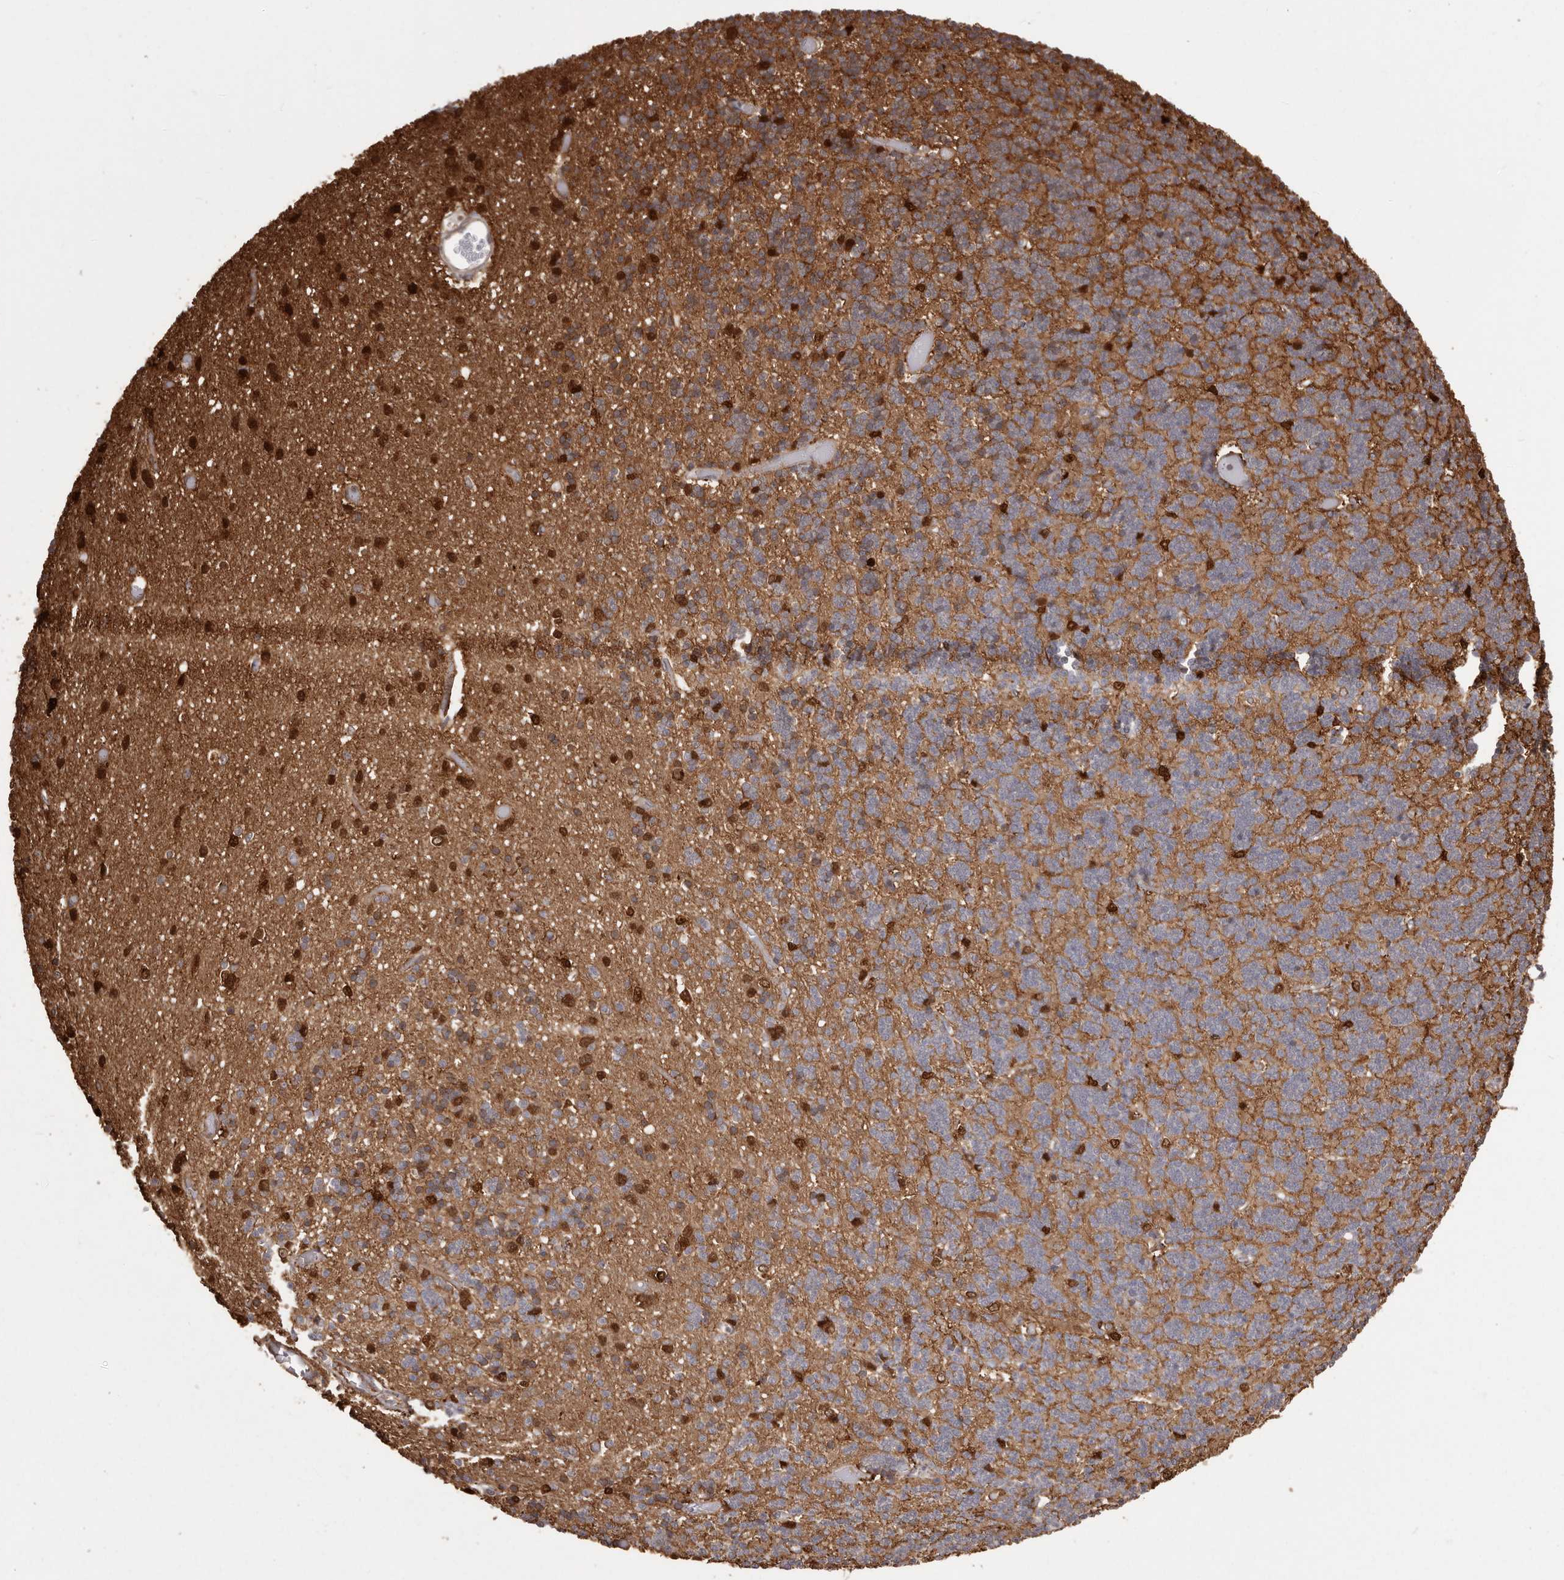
{"staining": {"intensity": "moderate", "quantity": ">75%", "location": "cytoplasmic/membranous,nuclear"}, "tissue": "cerebellum", "cell_type": "Cells in granular layer", "image_type": "normal", "snomed": [{"axis": "morphology", "description": "Normal tissue, NOS"}, {"axis": "topography", "description": "Cerebellum"}], "caption": "Cells in granular layer reveal medium levels of moderate cytoplasmic/membranous,nuclear expression in about >75% of cells in benign cerebellum.", "gene": "GFOD1", "patient": {"sex": "male", "age": 37}}